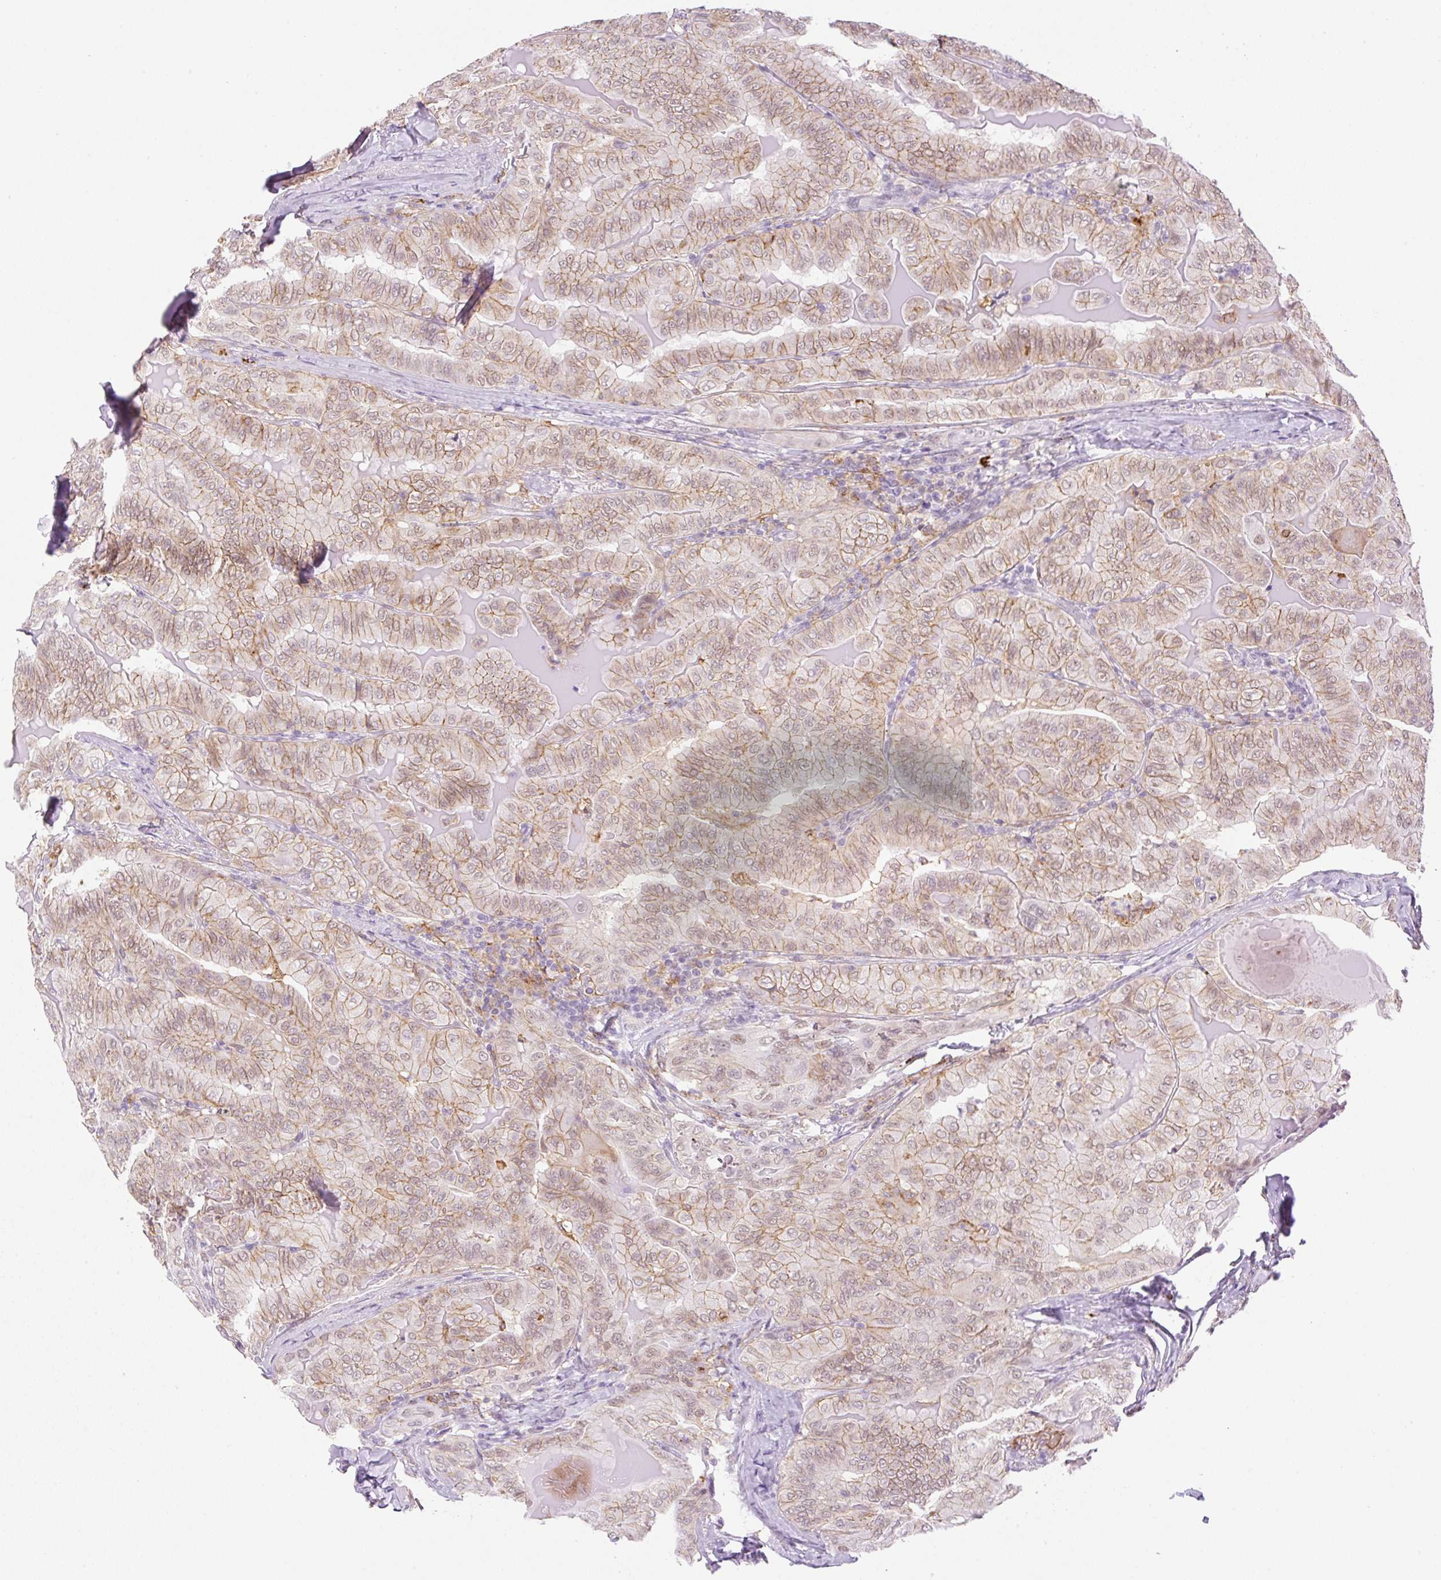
{"staining": {"intensity": "moderate", "quantity": ">75%", "location": "cytoplasmic/membranous,nuclear"}, "tissue": "thyroid cancer", "cell_type": "Tumor cells", "image_type": "cancer", "snomed": [{"axis": "morphology", "description": "Papillary adenocarcinoma, NOS"}, {"axis": "topography", "description": "Thyroid gland"}], "caption": "Brown immunohistochemical staining in human papillary adenocarcinoma (thyroid) displays moderate cytoplasmic/membranous and nuclear staining in approximately >75% of tumor cells.", "gene": "PALM3", "patient": {"sex": "female", "age": 68}}